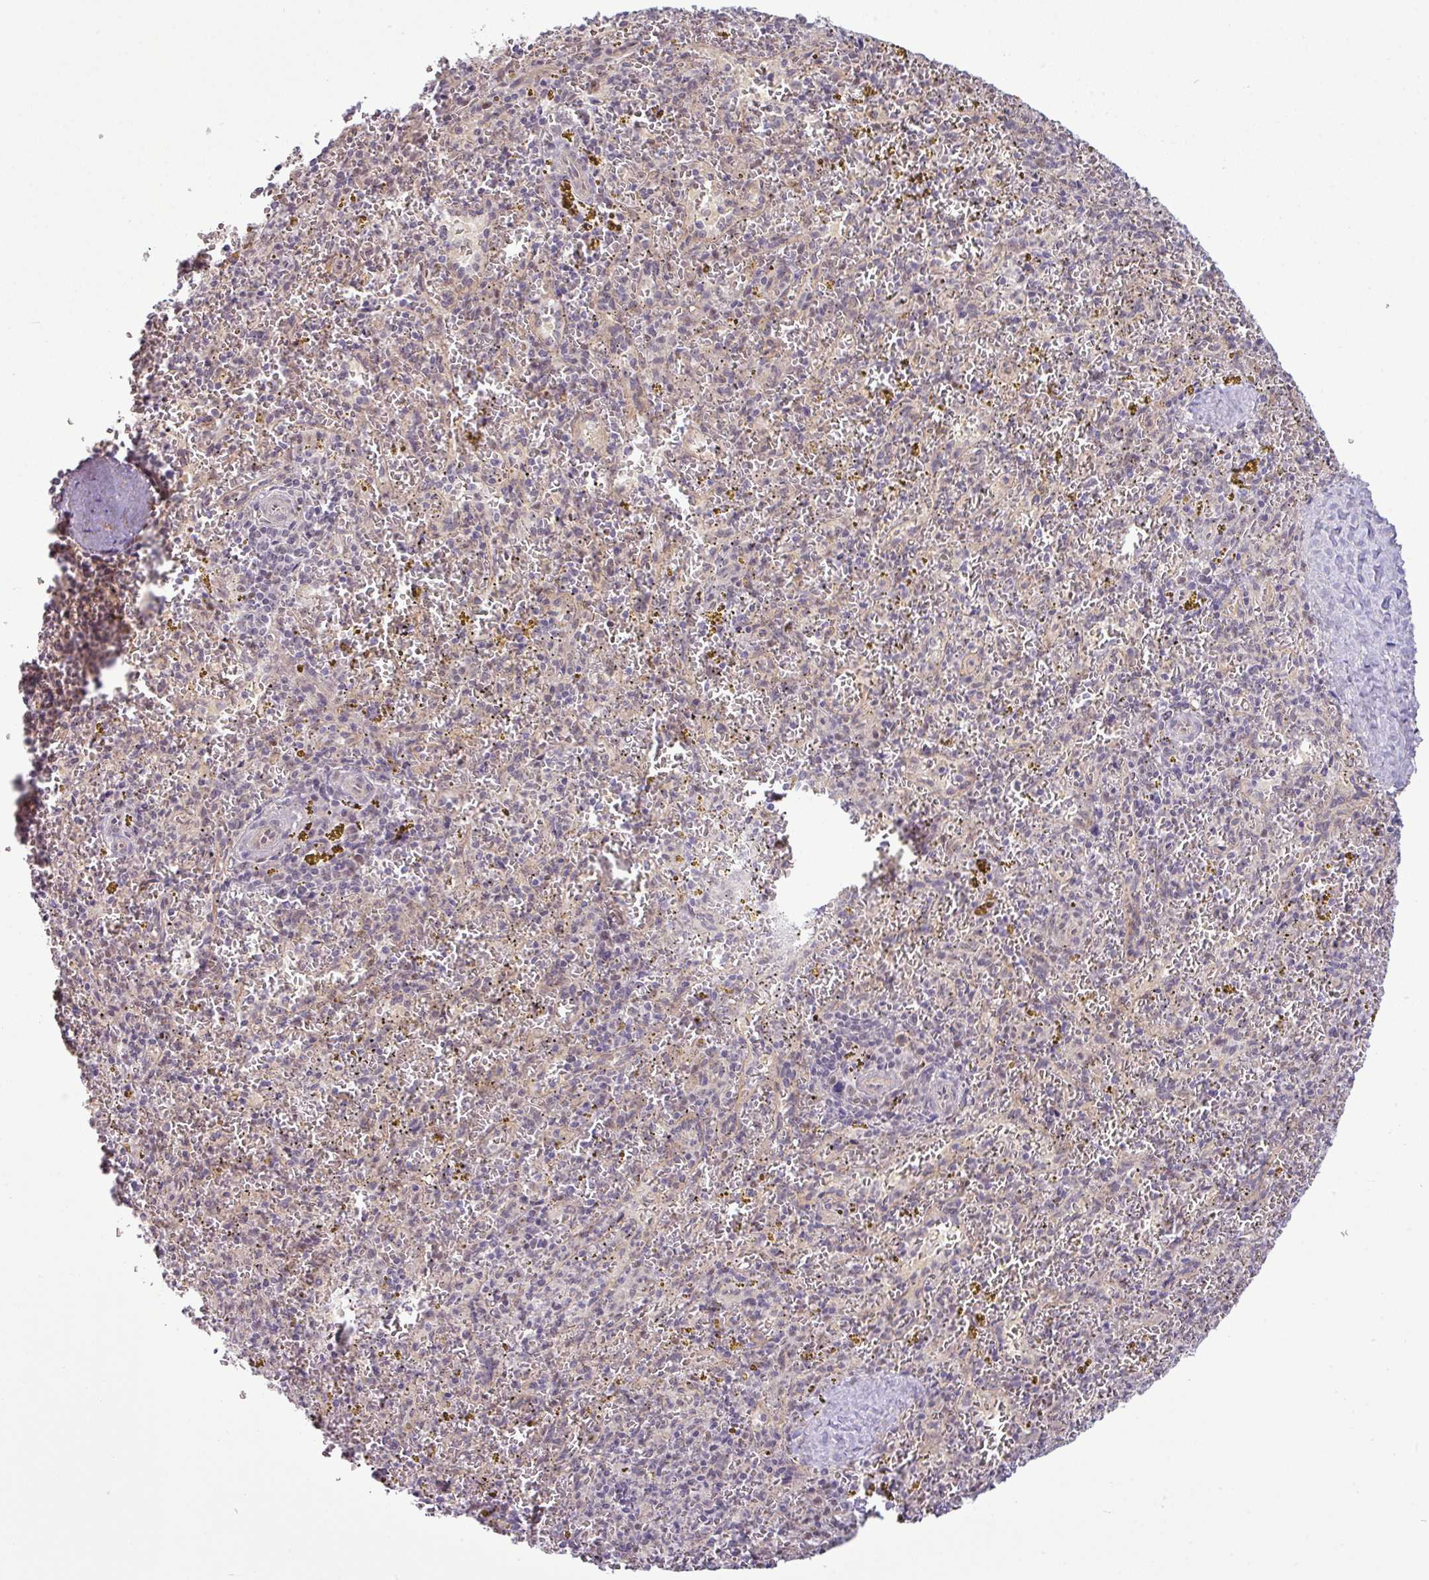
{"staining": {"intensity": "negative", "quantity": "none", "location": "none"}, "tissue": "spleen", "cell_type": "Cells in red pulp", "image_type": "normal", "snomed": [{"axis": "morphology", "description": "Normal tissue, NOS"}, {"axis": "topography", "description": "Spleen"}], "caption": "The IHC histopathology image has no significant expression in cells in red pulp of spleen.", "gene": "ZNF217", "patient": {"sex": "male", "age": 57}}